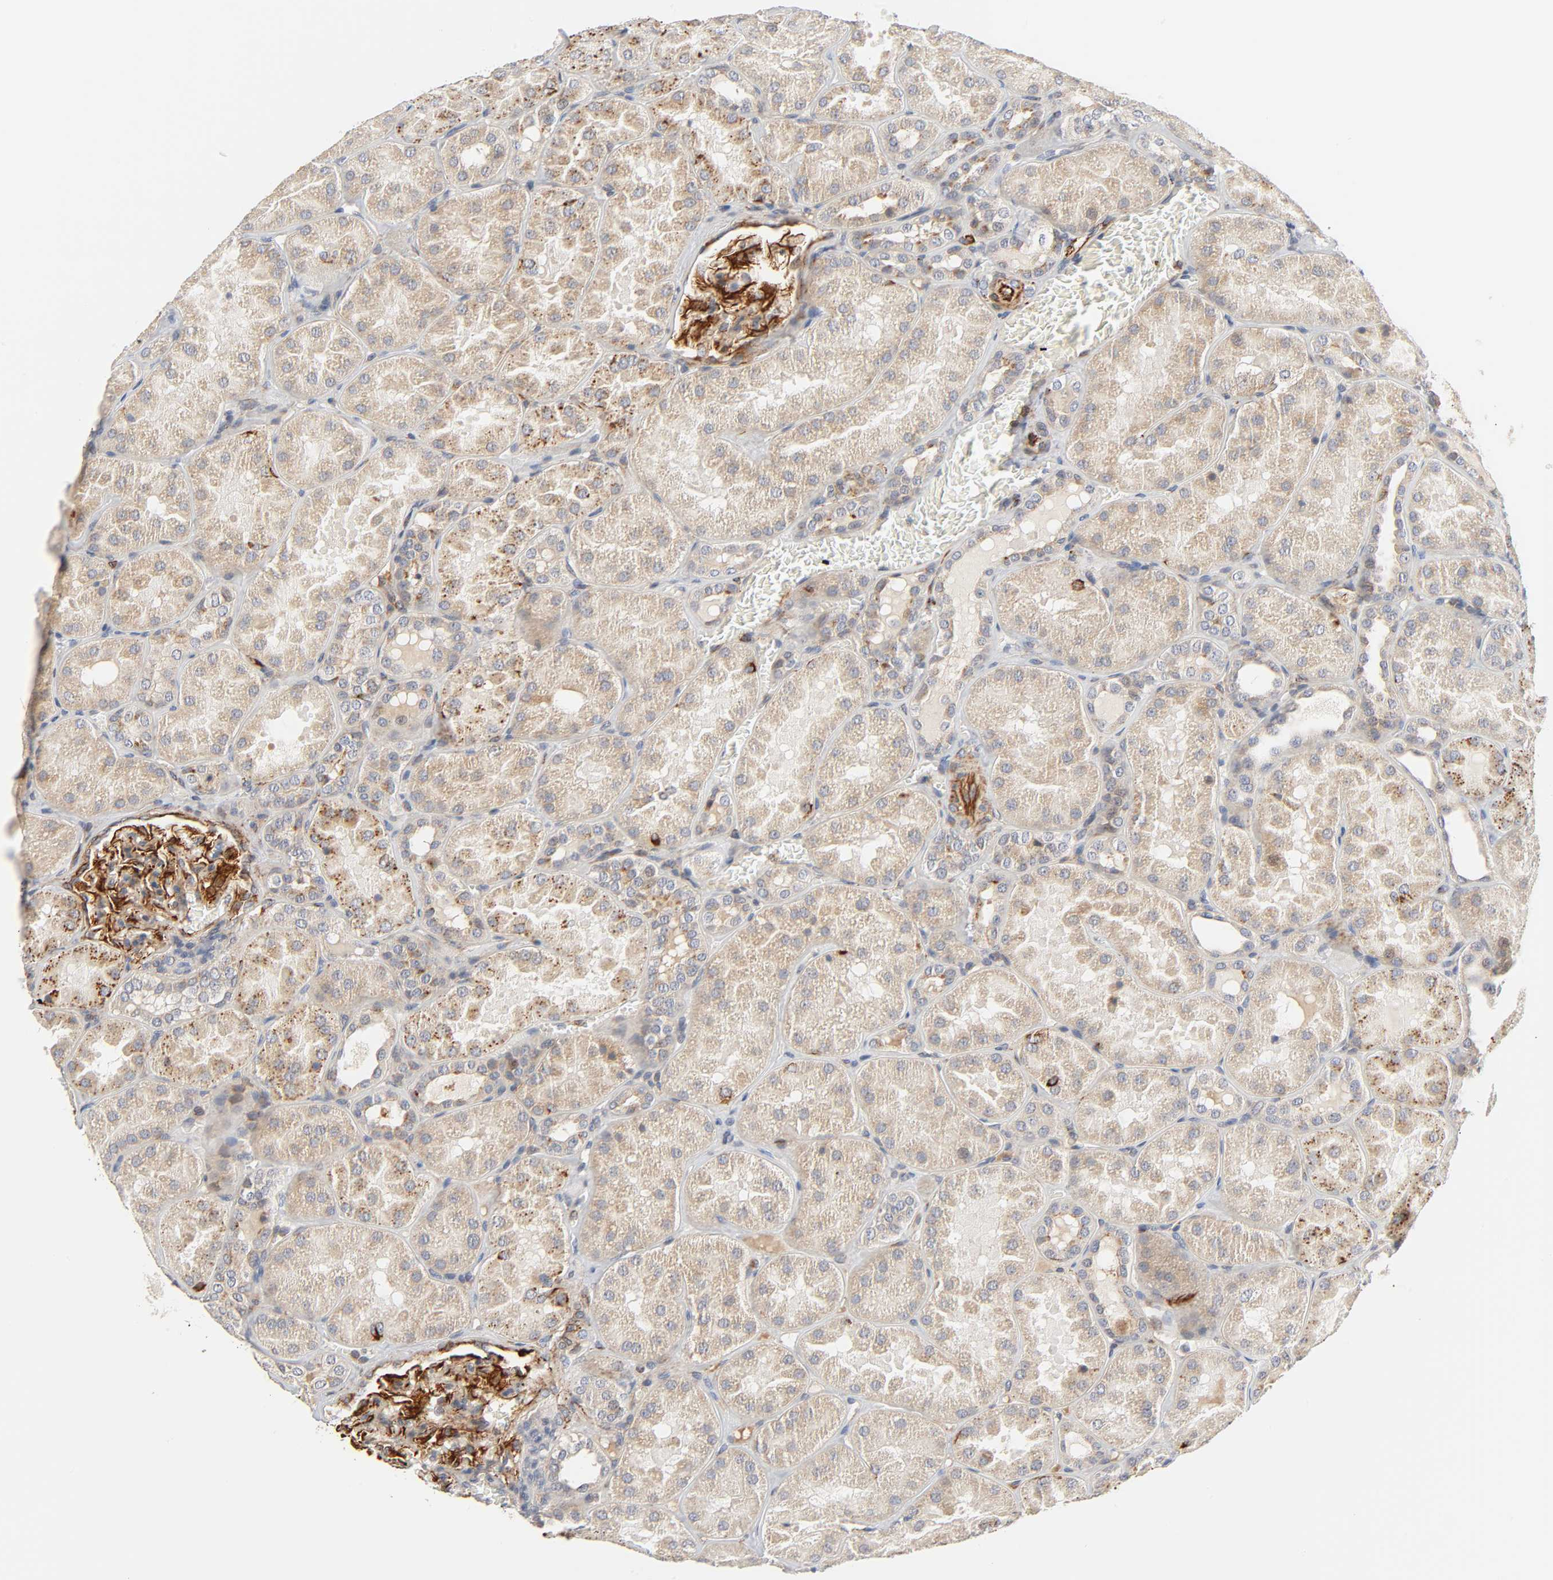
{"staining": {"intensity": "moderate", "quantity": ">75%", "location": "cytoplasmic/membranous"}, "tissue": "kidney", "cell_type": "Cells in glomeruli", "image_type": "normal", "snomed": [{"axis": "morphology", "description": "Normal tissue, NOS"}, {"axis": "topography", "description": "Kidney"}], "caption": "High-power microscopy captured an immunohistochemistry (IHC) photomicrograph of normal kidney, revealing moderate cytoplasmic/membranous expression in about >75% of cells in glomeruli.", "gene": "REEP5", "patient": {"sex": "male", "age": 28}}